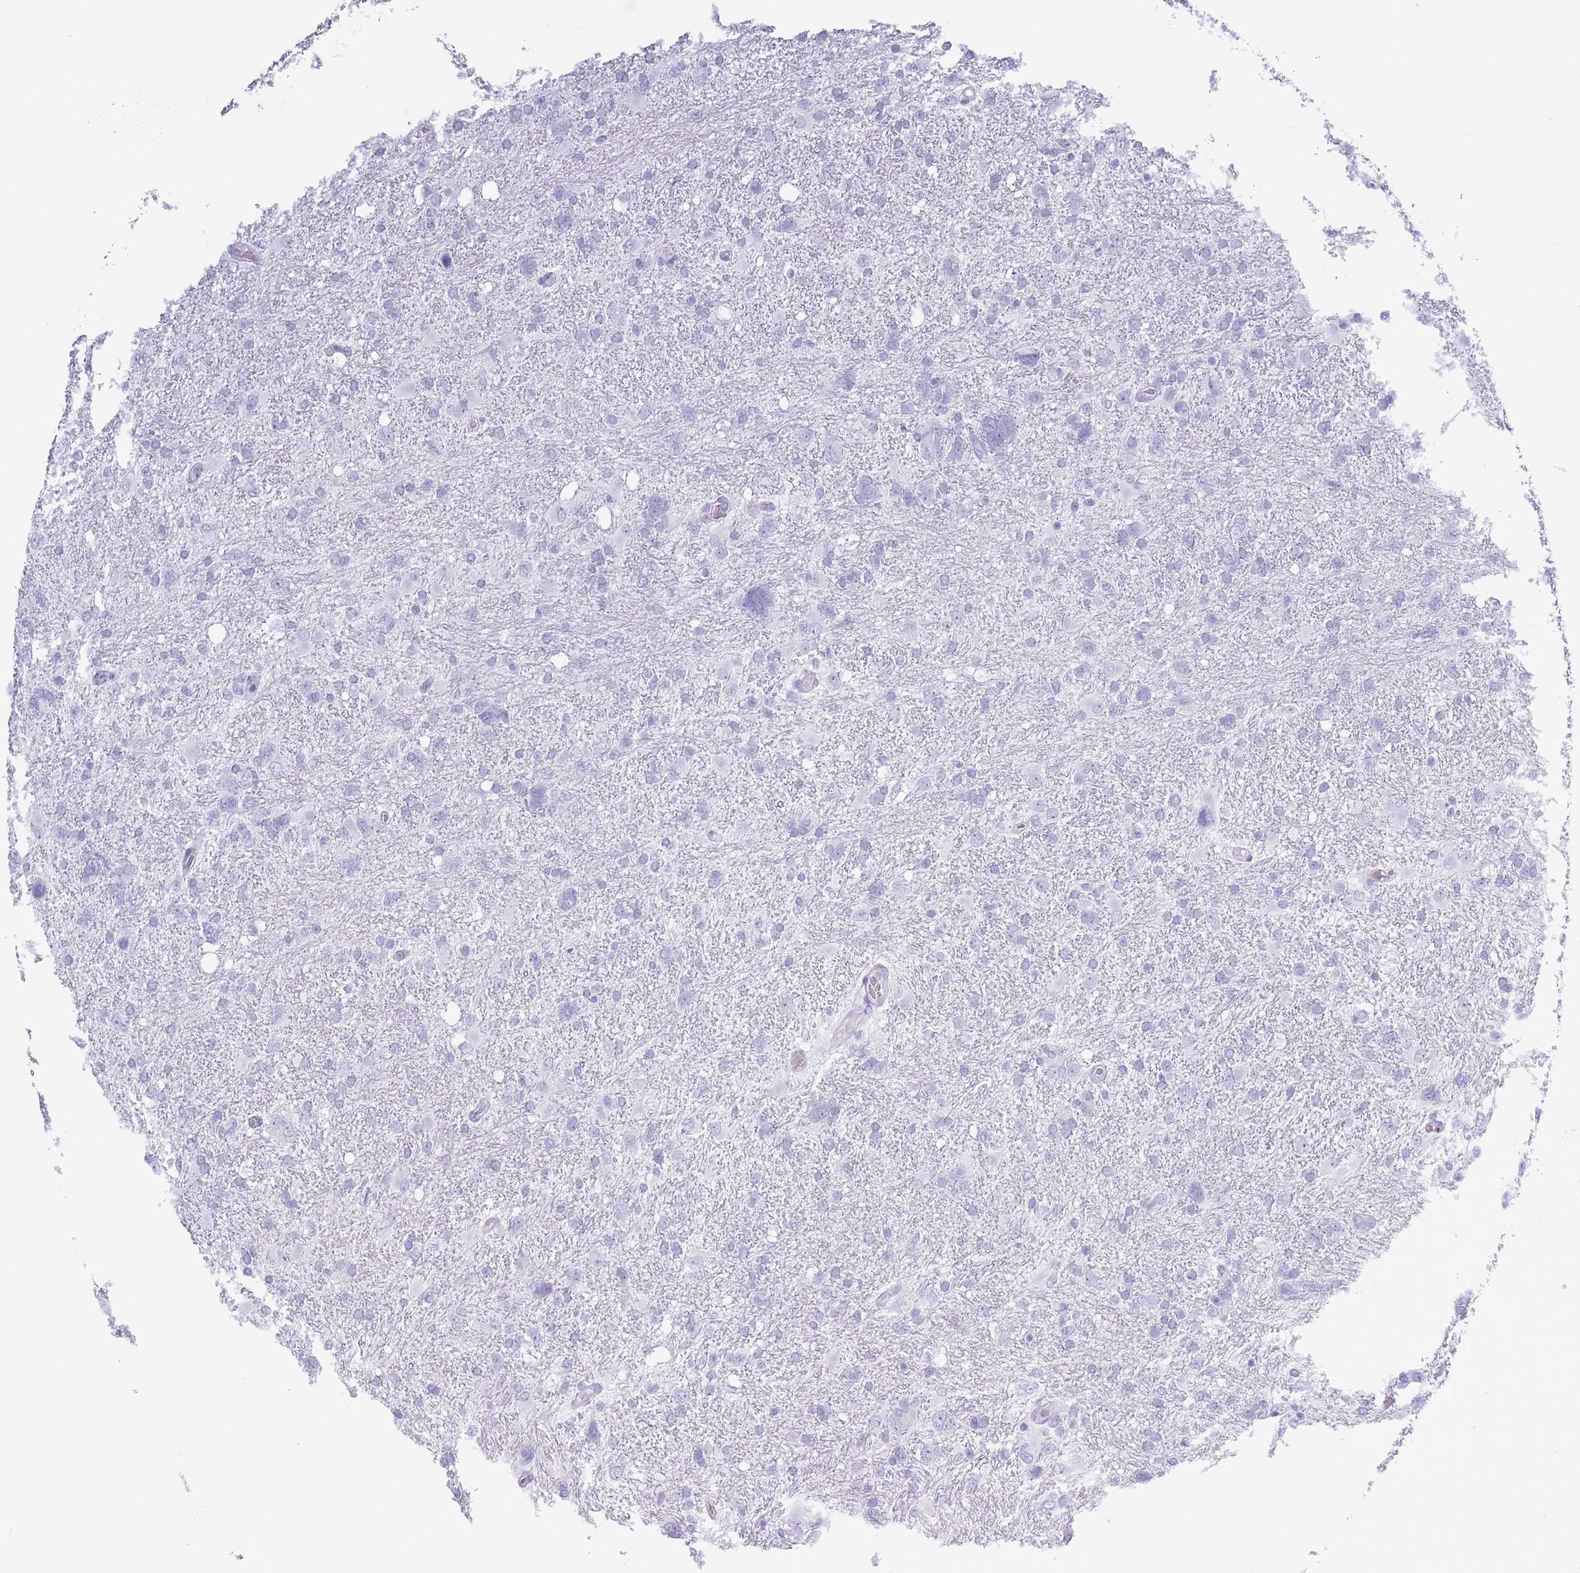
{"staining": {"intensity": "negative", "quantity": "none", "location": "none"}, "tissue": "glioma", "cell_type": "Tumor cells", "image_type": "cancer", "snomed": [{"axis": "morphology", "description": "Glioma, malignant, High grade"}, {"axis": "topography", "description": "Brain"}], "caption": "DAB immunohistochemical staining of human malignant glioma (high-grade) reveals no significant positivity in tumor cells.", "gene": "OR7C1", "patient": {"sex": "male", "age": 61}}